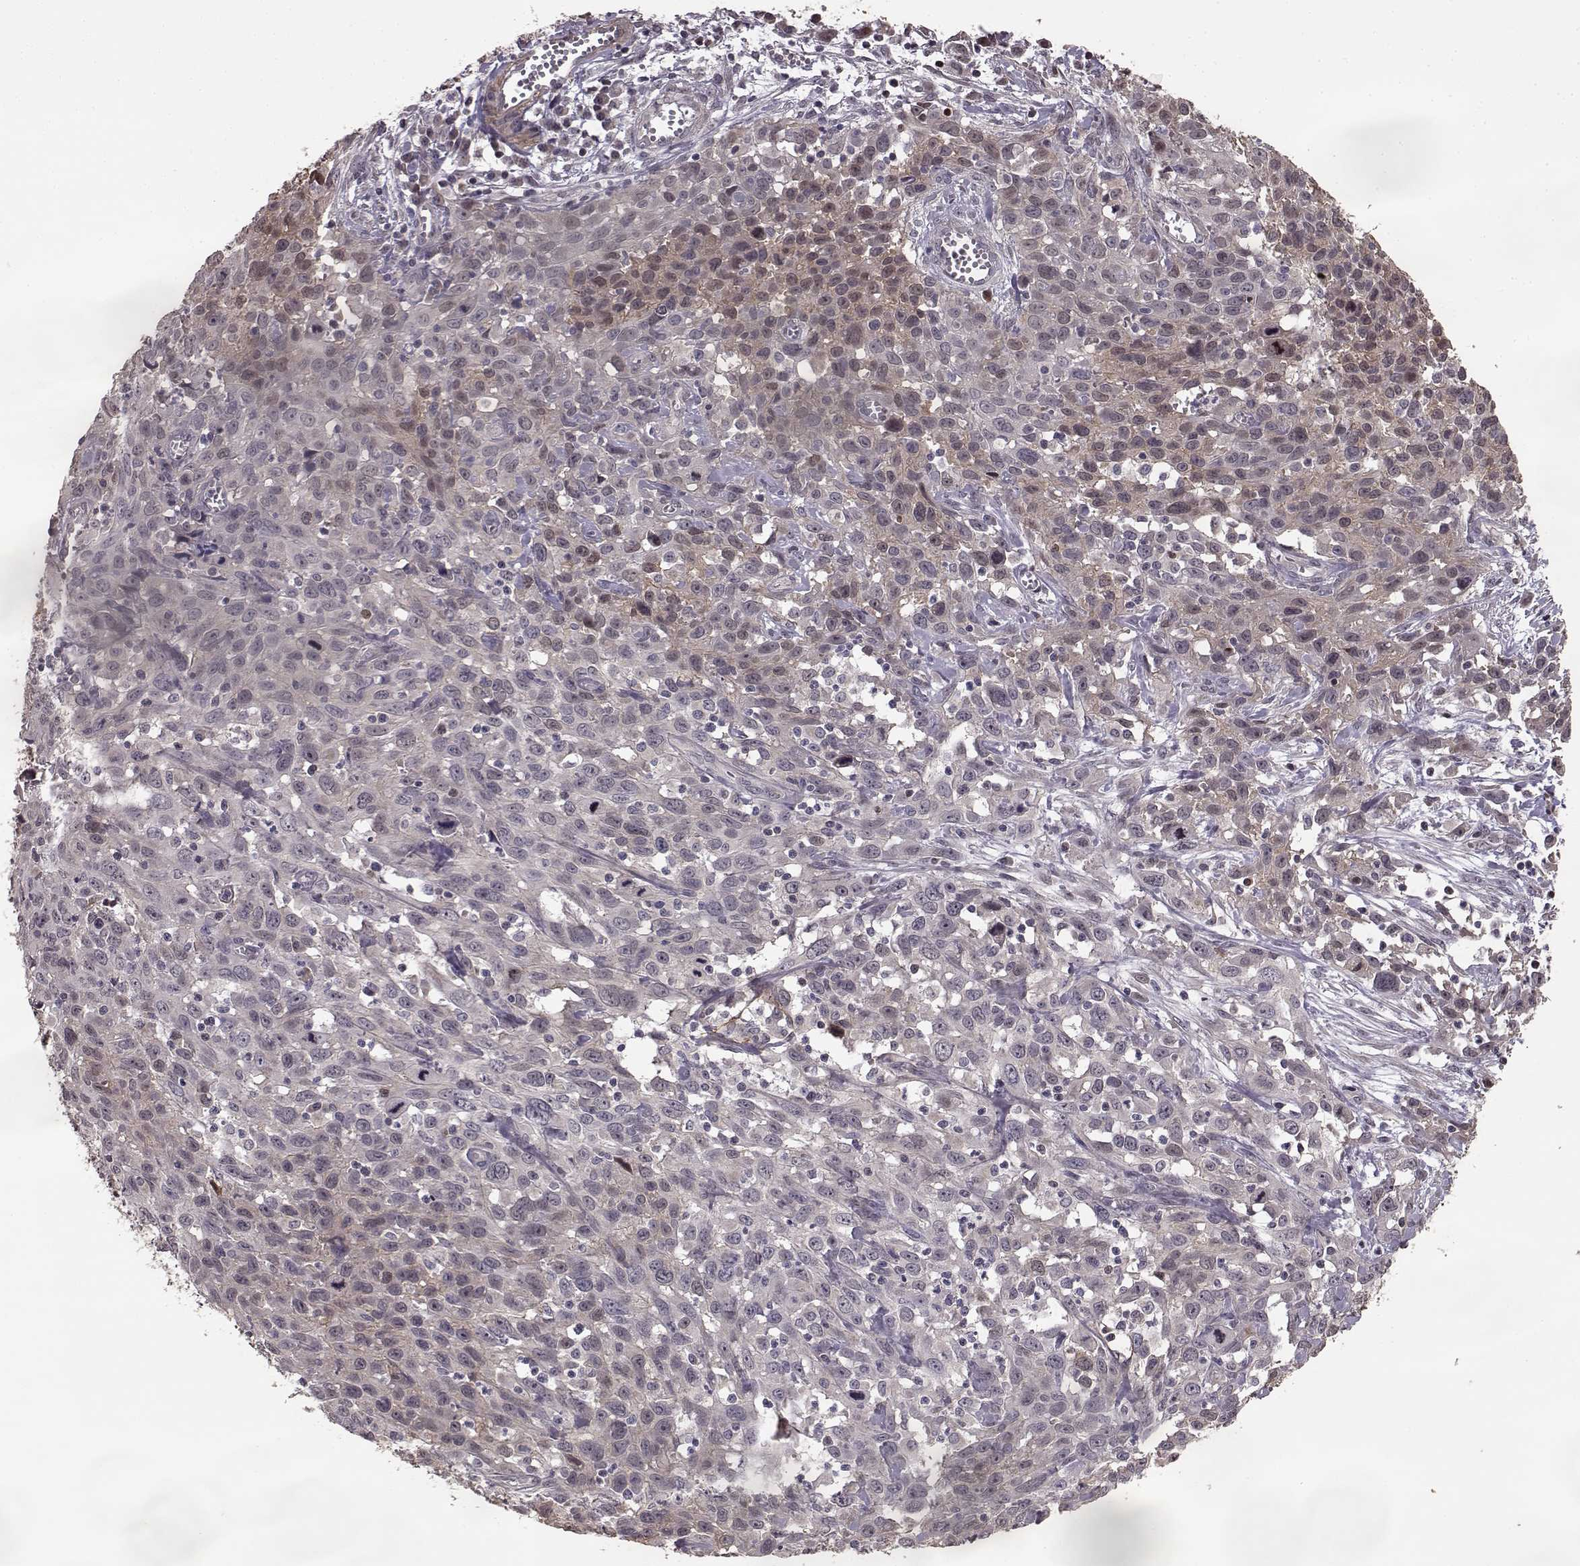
{"staining": {"intensity": "weak", "quantity": "<25%", "location": "cytoplasmic/membranous"}, "tissue": "cervical cancer", "cell_type": "Tumor cells", "image_type": "cancer", "snomed": [{"axis": "morphology", "description": "Squamous cell carcinoma, NOS"}, {"axis": "topography", "description": "Cervix"}], "caption": "DAB immunohistochemical staining of cervical cancer (squamous cell carcinoma) exhibits no significant positivity in tumor cells.", "gene": "BACH2", "patient": {"sex": "female", "age": 38}}